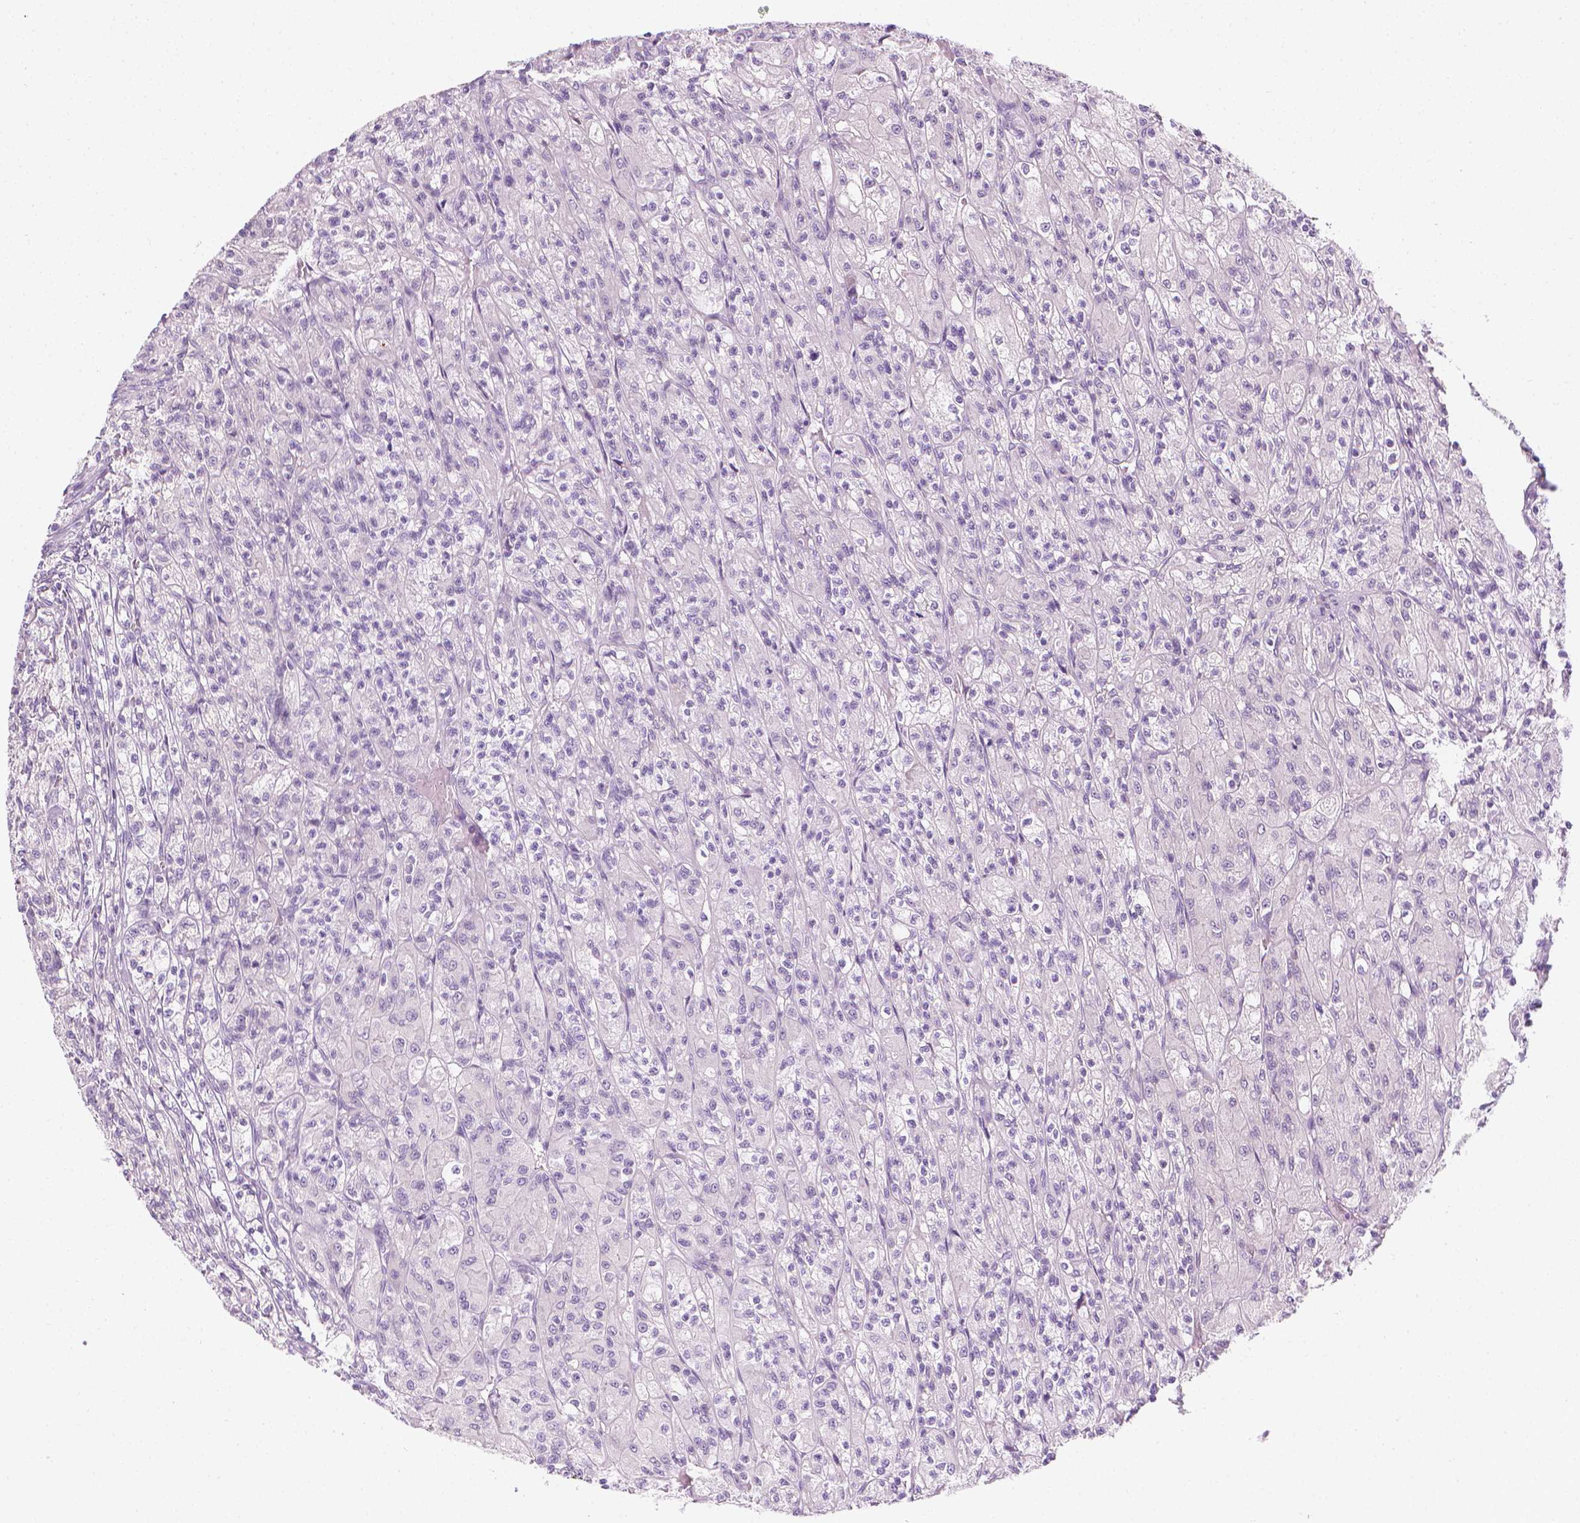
{"staining": {"intensity": "negative", "quantity": "none", "location": "none"}, "tissue": "renal cancer", "cell_type": "Tumor cells", "image_type": "cancer", "snomed": [{"axis": "morphology", "description": "Adenocarcinoma, NOS"}, {"axis": "topography", "description": "Kidney"}], "caption": "Image shows no significant protein expression in tumor cells of renal adenocarcinoma. The staining is performed using DAB (3,3'-diaminobenzidine) brown chromogen with nuclei counter-stained in using hematoxylin.", "gene": "DCAF8L1", "patient": {"sex": "female", "age": 70}}